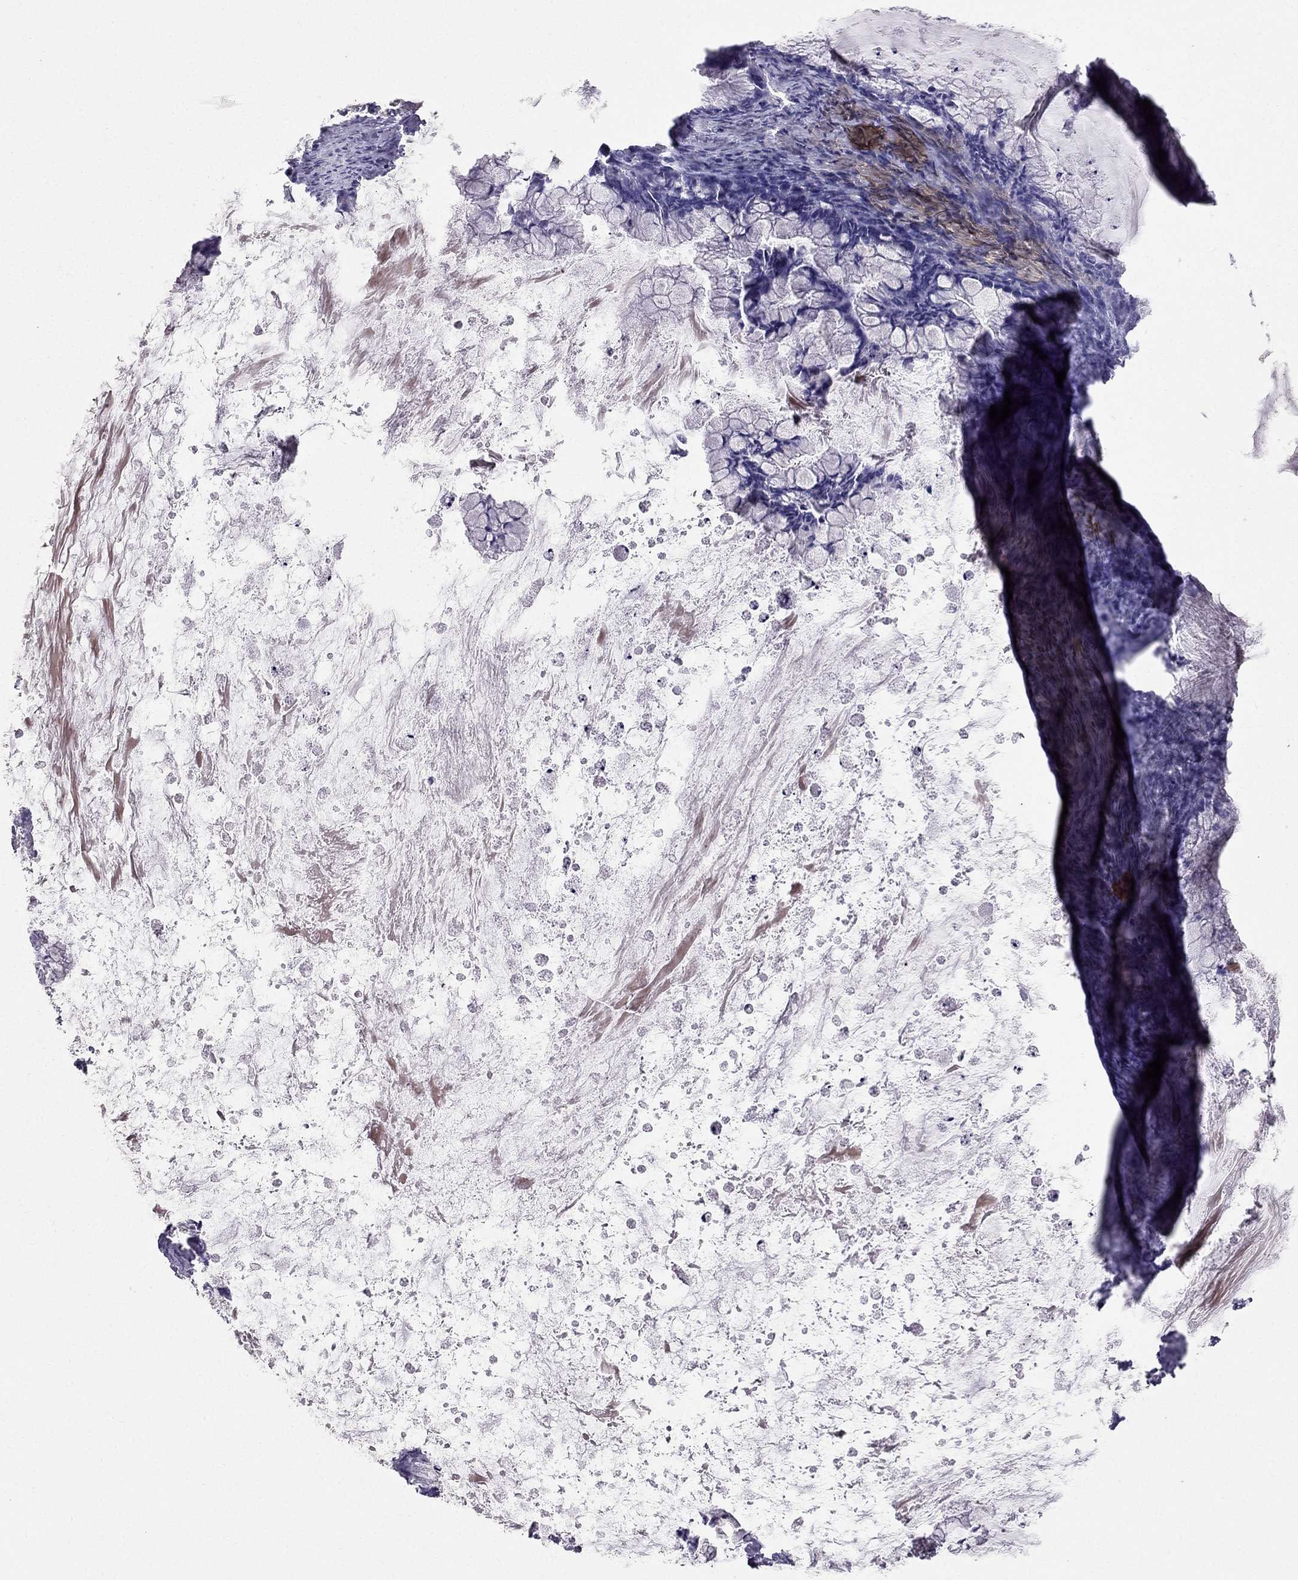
{"staining": {"intensity": "negative", "quantity": "none", "location": "none"}, "tissue": "ovarian cancer", "cell_type": "Tumor cells", "image_type": "cancer", "snomed": [{"axis": "morphology", "description": "Cystadenocarcinoma, mucinous, NOS"}, {"axis": "topography", "description": "Ovary"}], "caption": "Ovarian cancer (mucinous cystadenocarcinoma) was stained to show a protein in brown. There is no significant positivity in tumor cells.", "gene": "LMTK3", "patient": {"sex": "female", "age": 67}}